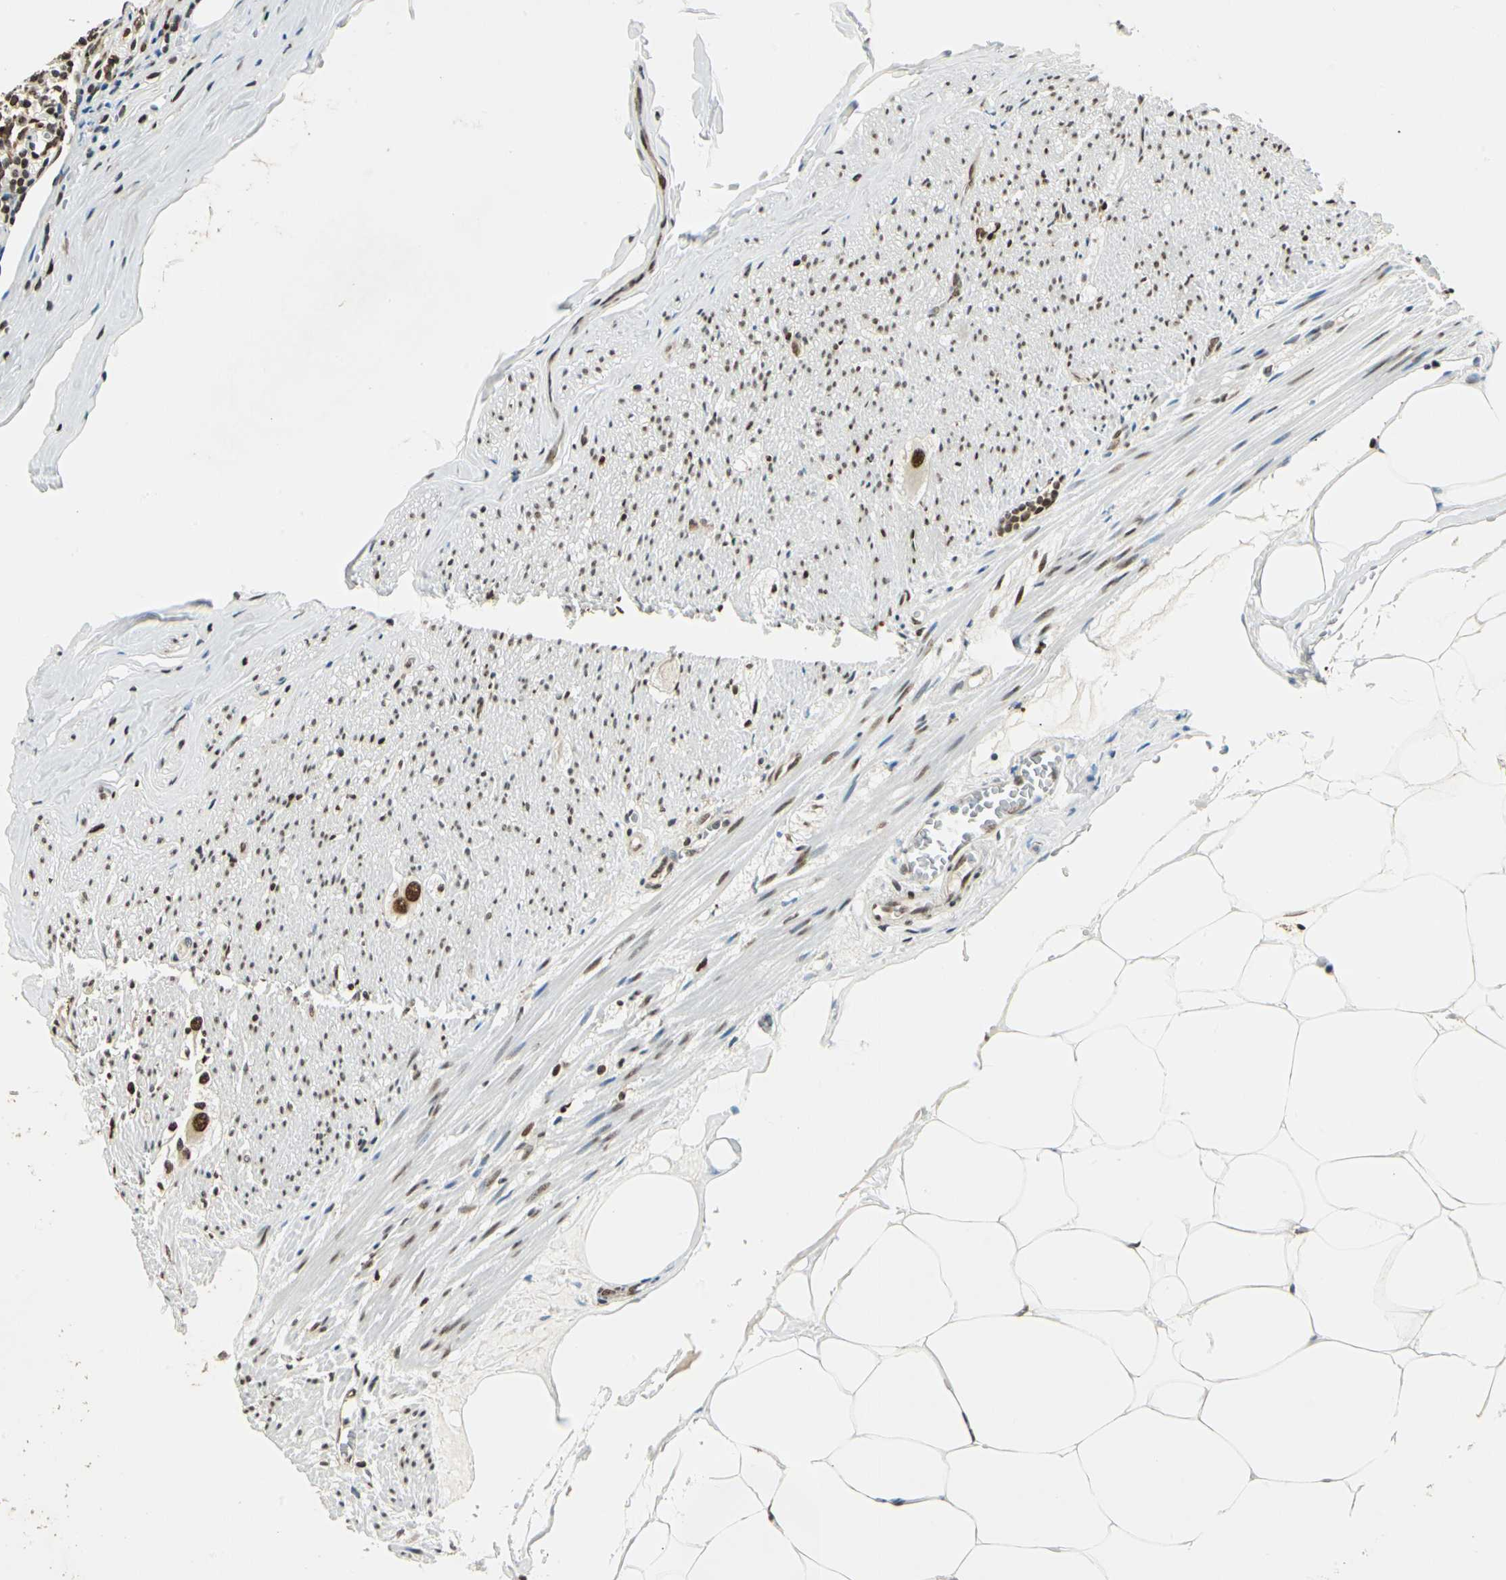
{"staining": {"intensity": "weak", "quantity": "25%-75%", "location": "cytoplasmic/membranous,nuclear"}, "tissue": "appendix", "cell_type": "Glandular cells", "image_type": "normal", "snomed": [{"axis": "morphology", "description": "Normal tissue, NOS"}, {"axis": "topography", "description": "Appendix"}], "caption": "Unremarkable appendix displays weak cytoplasmic/membranous,nuclear expression in about 25%-75% of glandular cells.", "gene": "FANCG", "patient": {"sex": "female", "age": 36}}